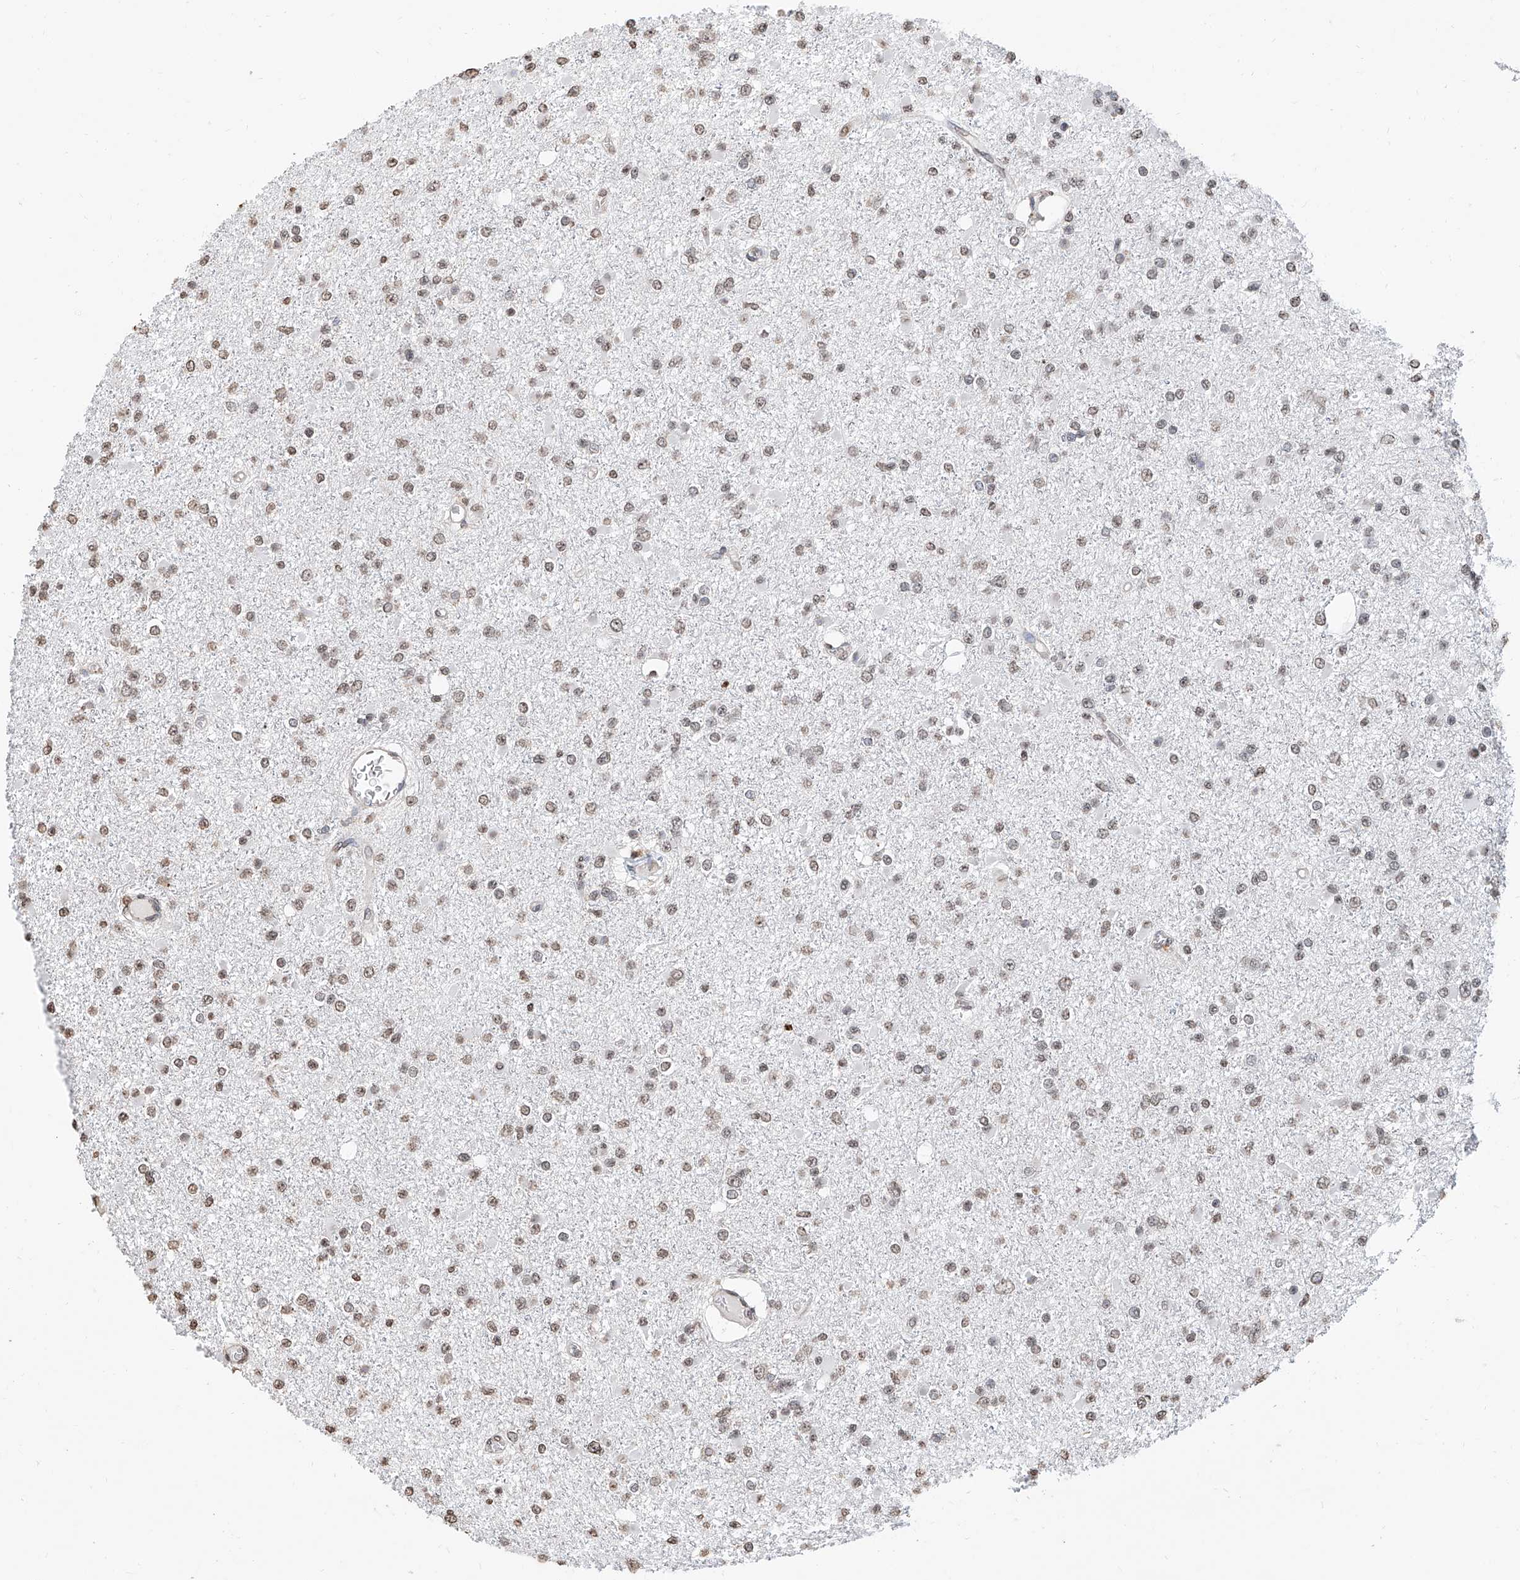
{"staining": {"intensity": "weak", "quantity": ">75%", "location": "nuclear"}, "tissue": "glioma", "cell_type": "Tumor cells", "image_type": "cancer", "snomed": [{"axis": "morphology", "description": "Glioma, malignant, Low grade"}, {"axis": "topography", "description": "Brain"}], "caption": "A brown stain labels weak nuclear expression of a protein in malignant glioma (low-grade) tumor cells.", "gene": "RP9", "patient": {"sex": "female", "age": 22}}